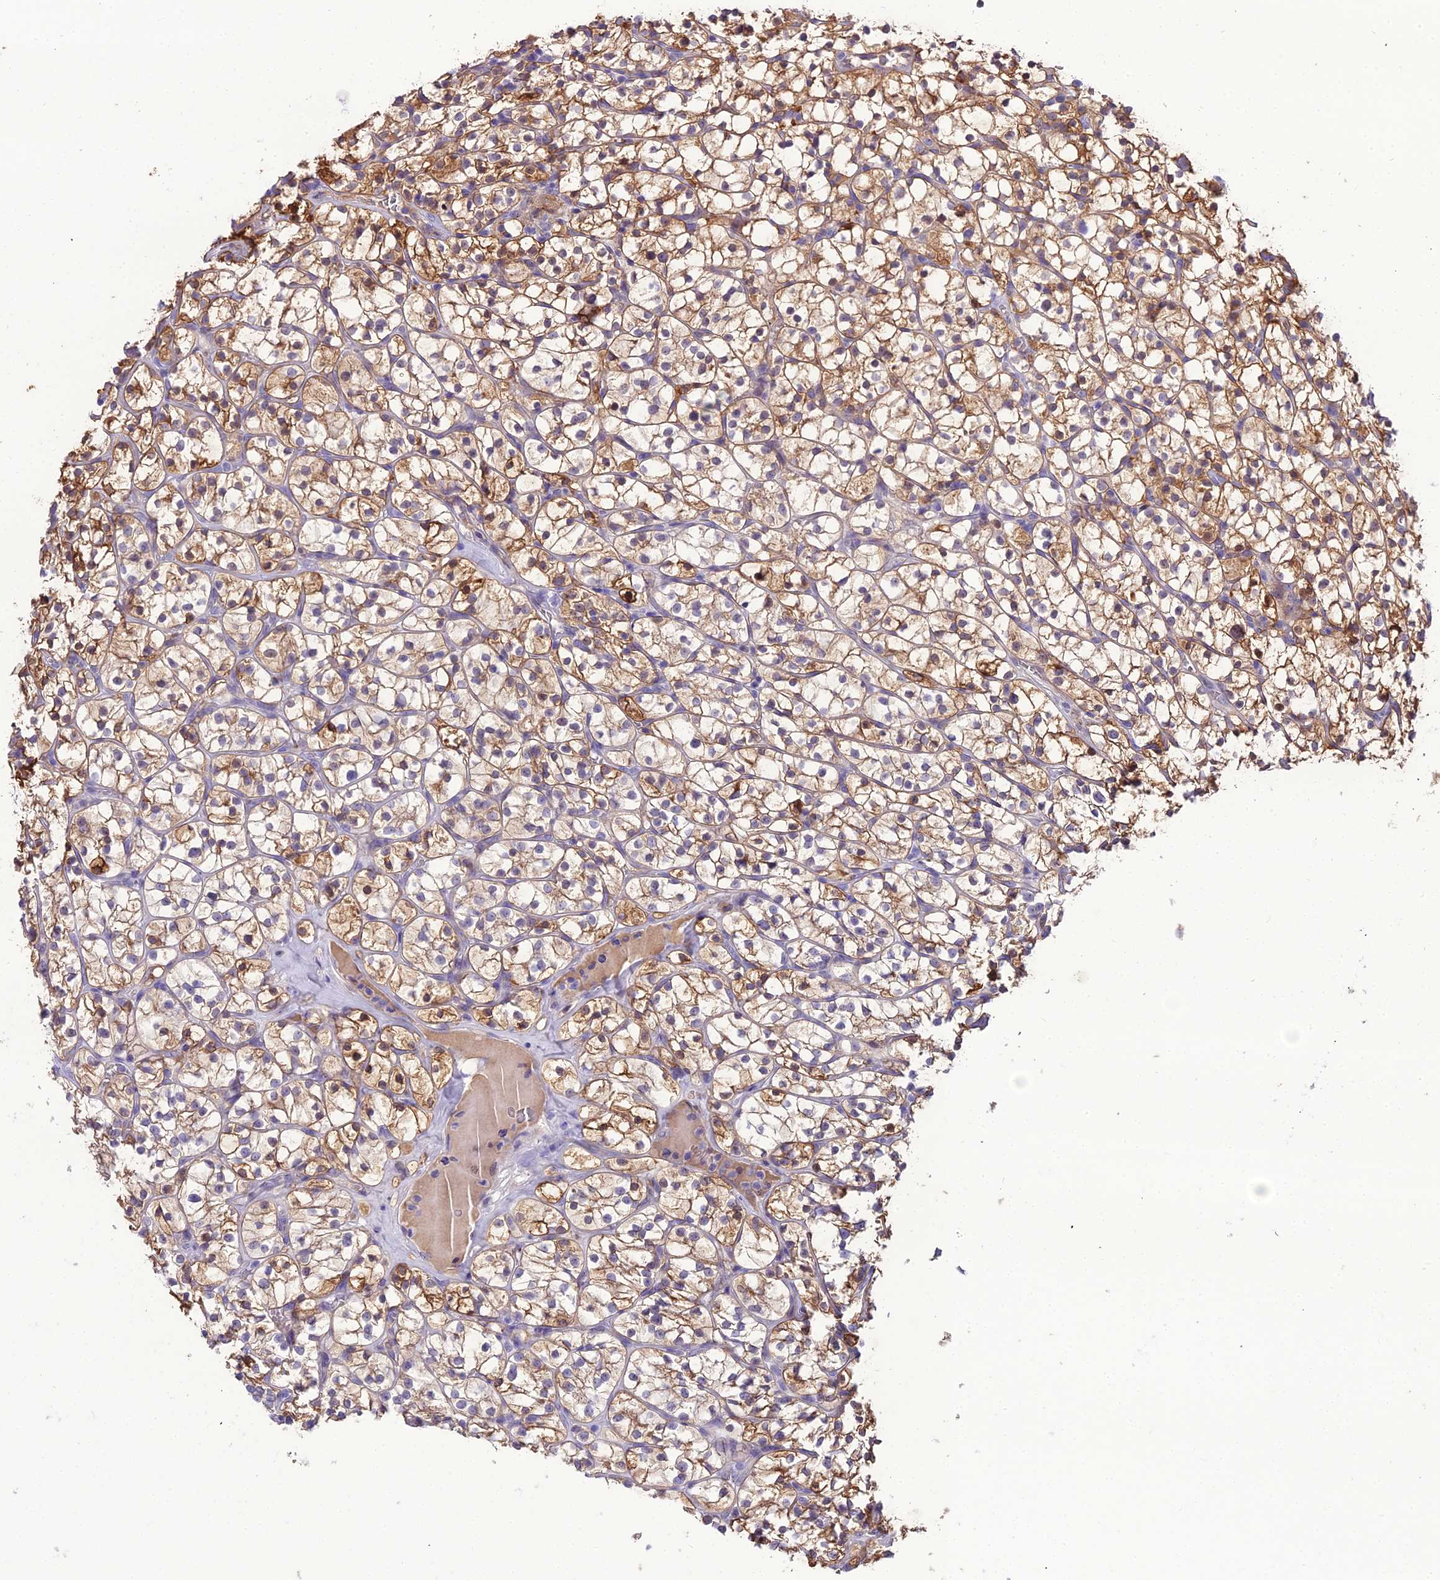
{"staining": {"intensity": "moderate", "quantity": ">75%", "location": "cytoplasmic/membranous"}, "tissue": "renal cancer", "cell_type": "Tumor cells", "image_type": "cancer", "snomed": [{"axis": "morphology", "description": "Adenocarcinoma, NOS"}, {"axis": "topography", "description": "Kidney"}], "caption": "A histopathology image of human adenocarcinoma (renal) stained for a protein reveals moderate cytoplasmic/membranous brown staining in tumor cells. The staining was performed using DAB (3,3'-diaminobenzidine) to visualize the protein expression in brown, while the nuclei were stained in blue with hematoxylin (Magnification: 20x).", "gene": "MB21D2", "patient": {"sex": "female", "age": 64}}